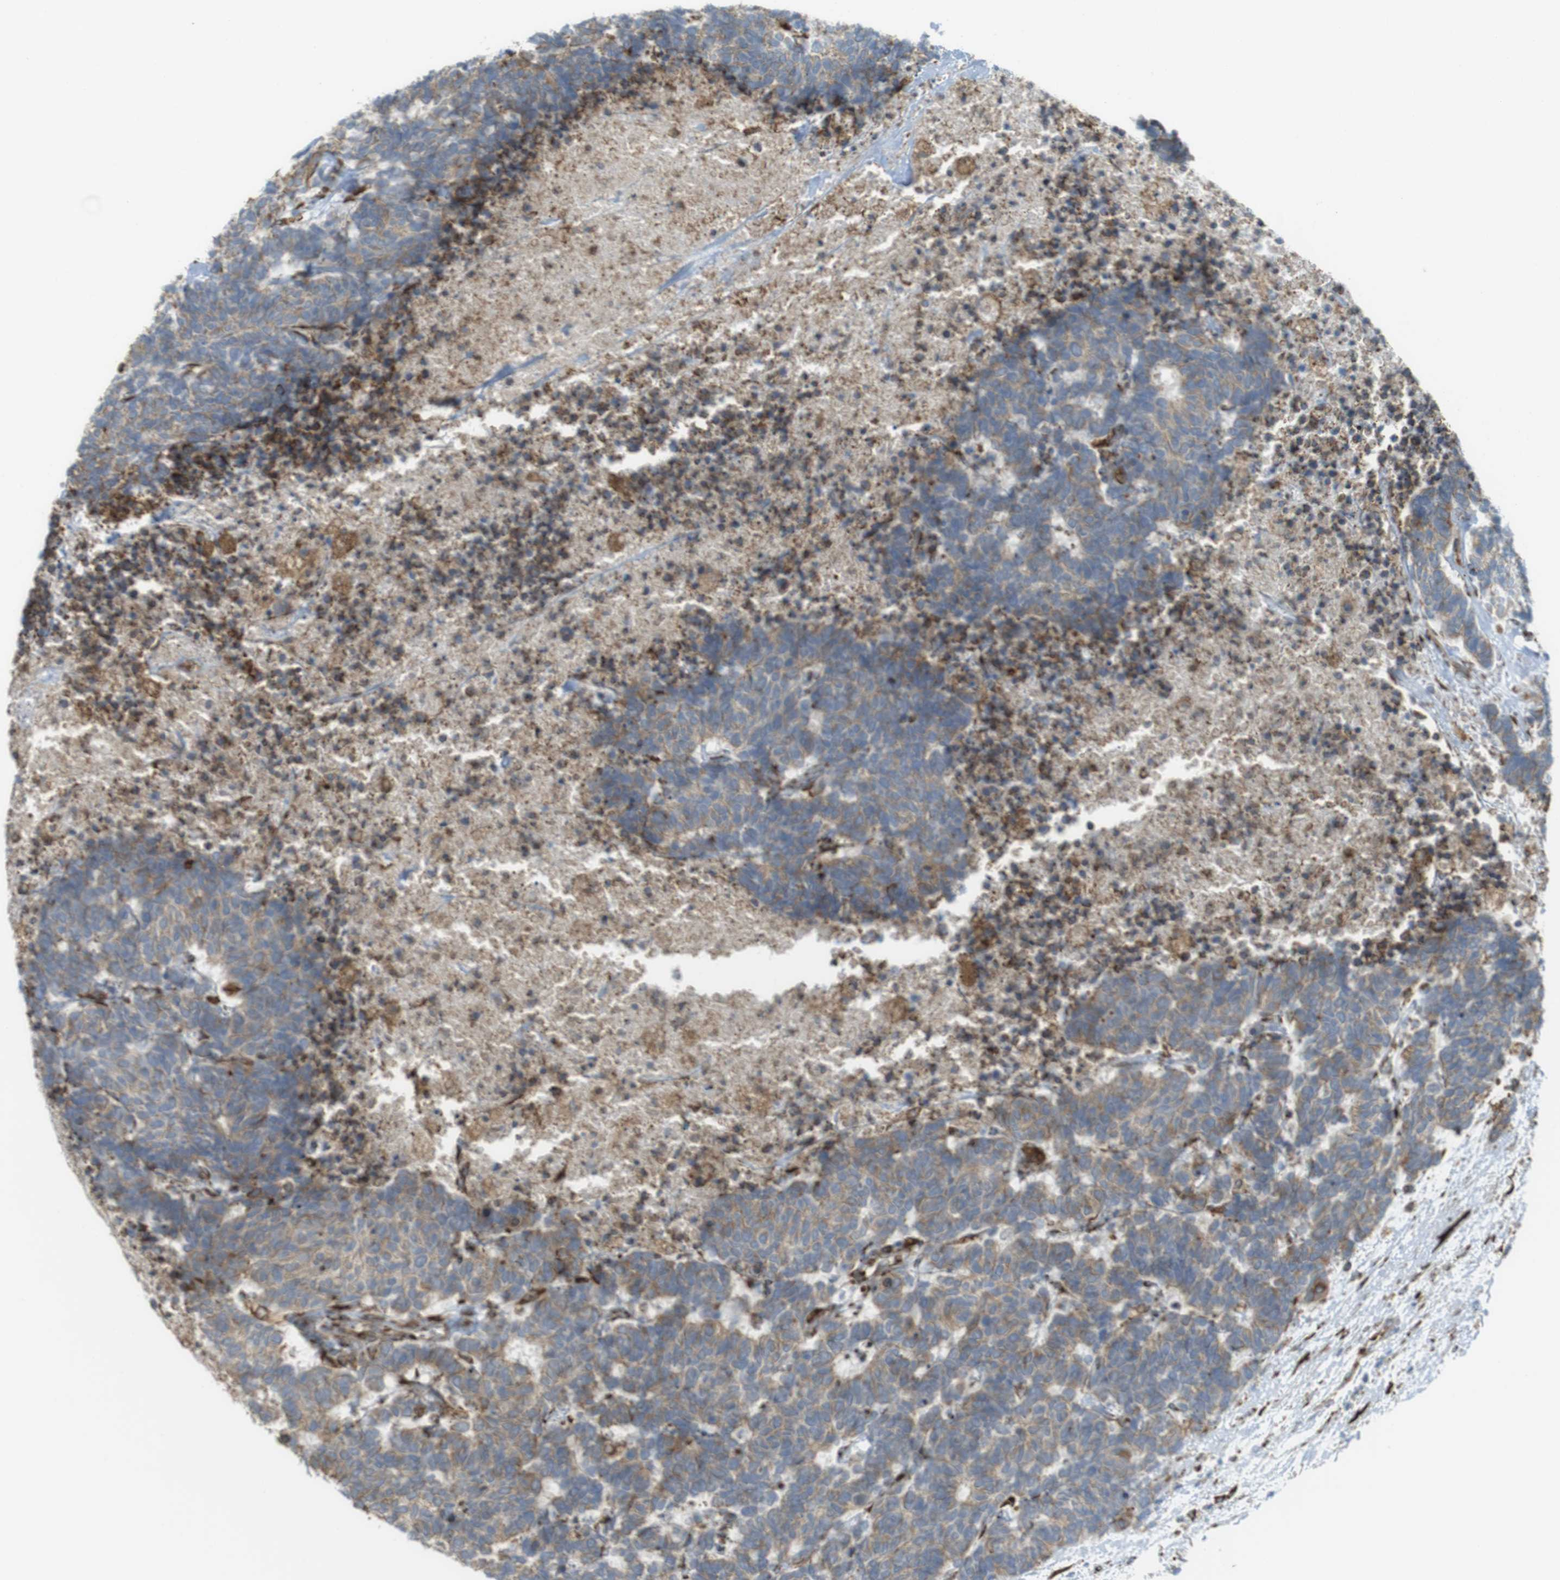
{"staining": {"intensity": "weak", "quantity": "25%-75%", "location": "cytoplasmic/membranous"}, "tissue": "carcinoid", "cell_type": "Tumor cells", "image_type": "cancer", "snomed": [{"axis": "morphology", "description": "Carcinoma, NOS"}, {"axis": "morphology", "description": "Carcinoid, malignant, NOS"}, {"axis": "topography", "description": "Urinary bladder"}], "caption": "Malignant carcinoid was stained to show a protein in brown. There is low levels of weak cytoplasmic/membranous positivity in approximately 25%-75% of tumor cells. The protein is stained brown, and the nuclei are stained in blue (DAB (3,3'-diaminobenzidine) IHC with brightfield microscopy, high magnification).", "gene": "MBOAT2", "patient": {"sex": "male", "age": 57}}